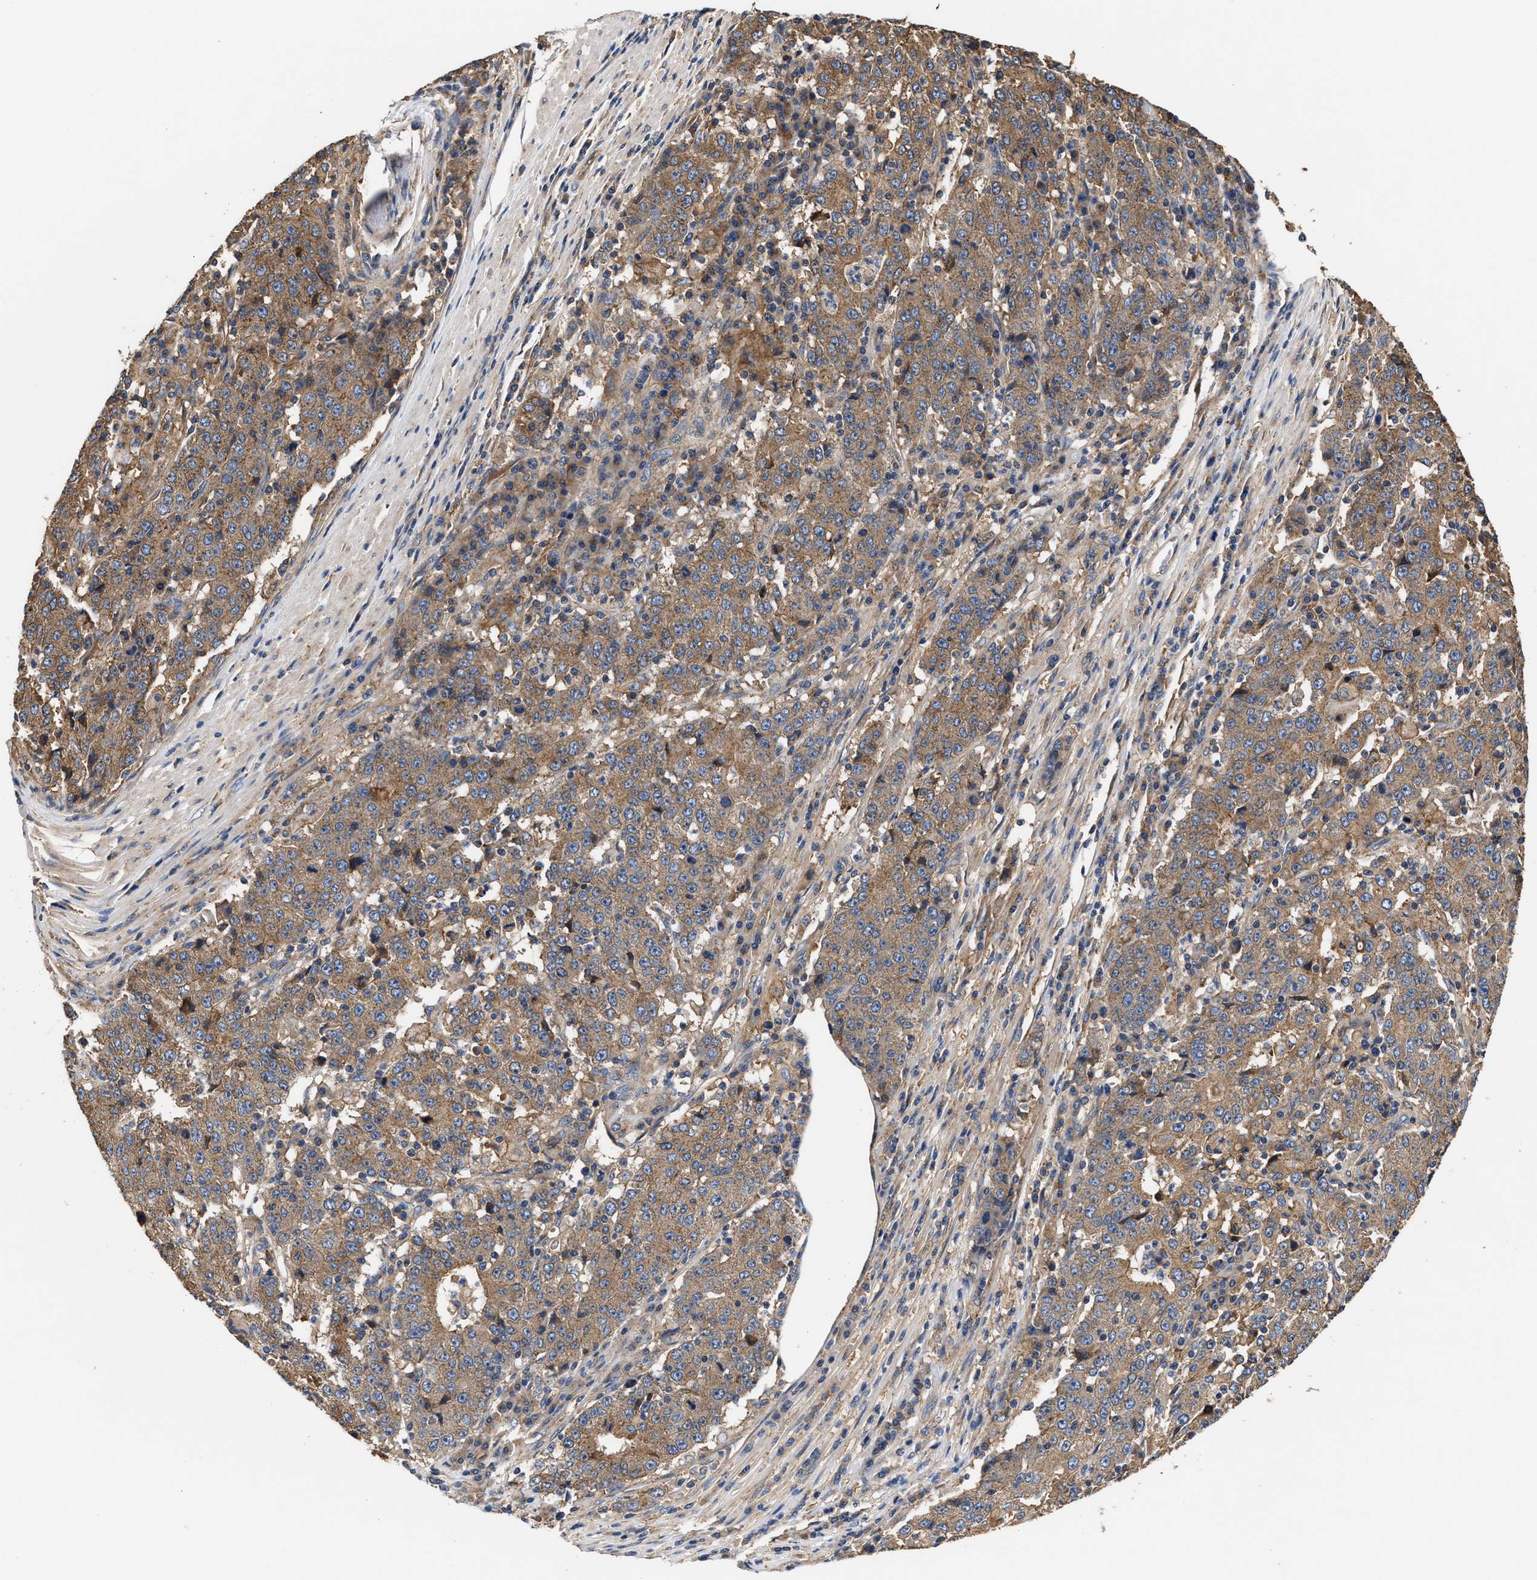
{"staining": {"intensity": "moderate", "quantity": ">75%", "location": "cytoplasmic/membranous"}, "tissue": "stomach cancer", "cell_type": "Tumor cells", "image_type": "cancer", "snomed": [{"axis": "morphology", "description": "Adenocarcinoma, NOS"}, {"axis": "topography", "description": "Stomach"}], "caption": "Moderate cytoplasmic/membranous protein positivity is present in about >75% of tumor cells in adenocarcinoma (stomach).", "gene": "KLB", "patient": {"sex": "male", "age": 59}}